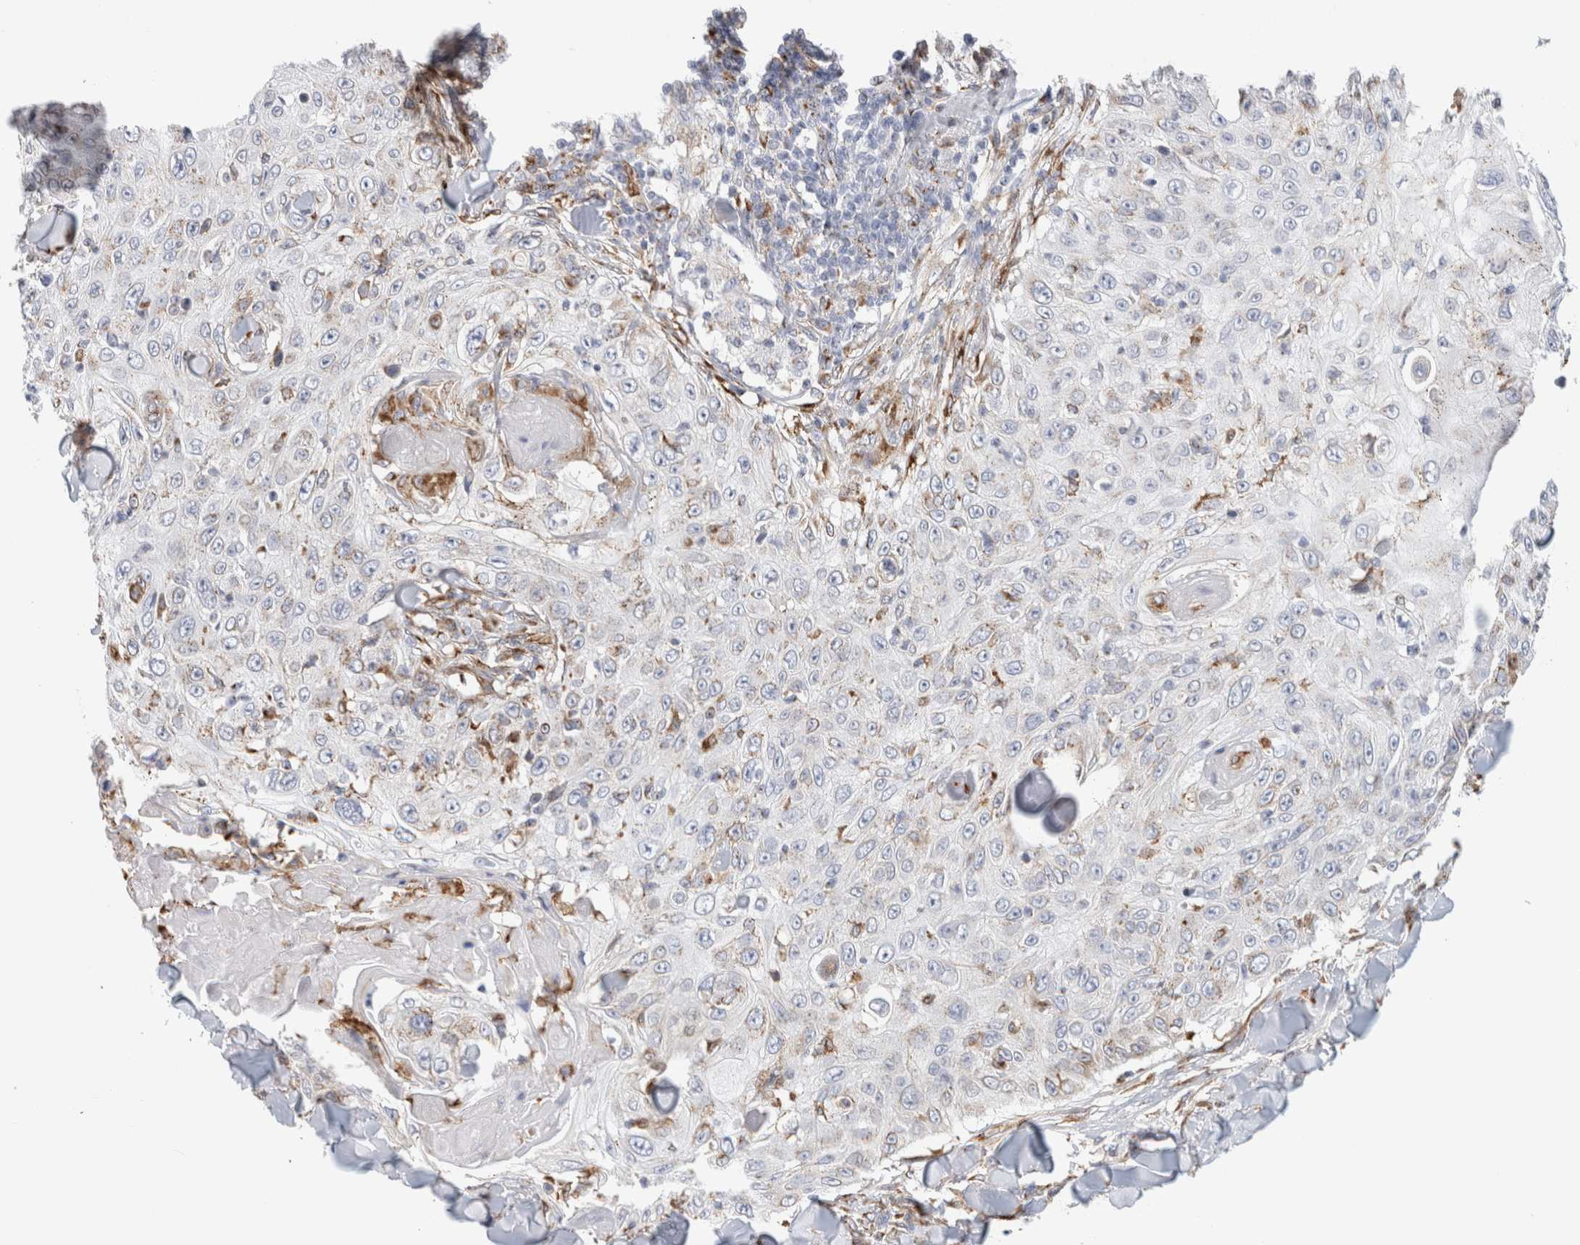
{"staining": {"intensity": "weak", "quantity": "<25%", "location": "cytoplasmic/membranous"}, "tissue": "skin cancer", "cell_type": "Tumor cells", "image_type": "cancer", "snomed": [{"axis": "morphology", "description": "Squamous cell carcinoma, NOS"}, {"axis": "topography", "description": "Skin"}], "caption": "Immunohistochemistry of human skin cancer exhibits no expression in tumor cells.", "gene": "MCFD2", "patient": {"sex": "male", "age": 86}}